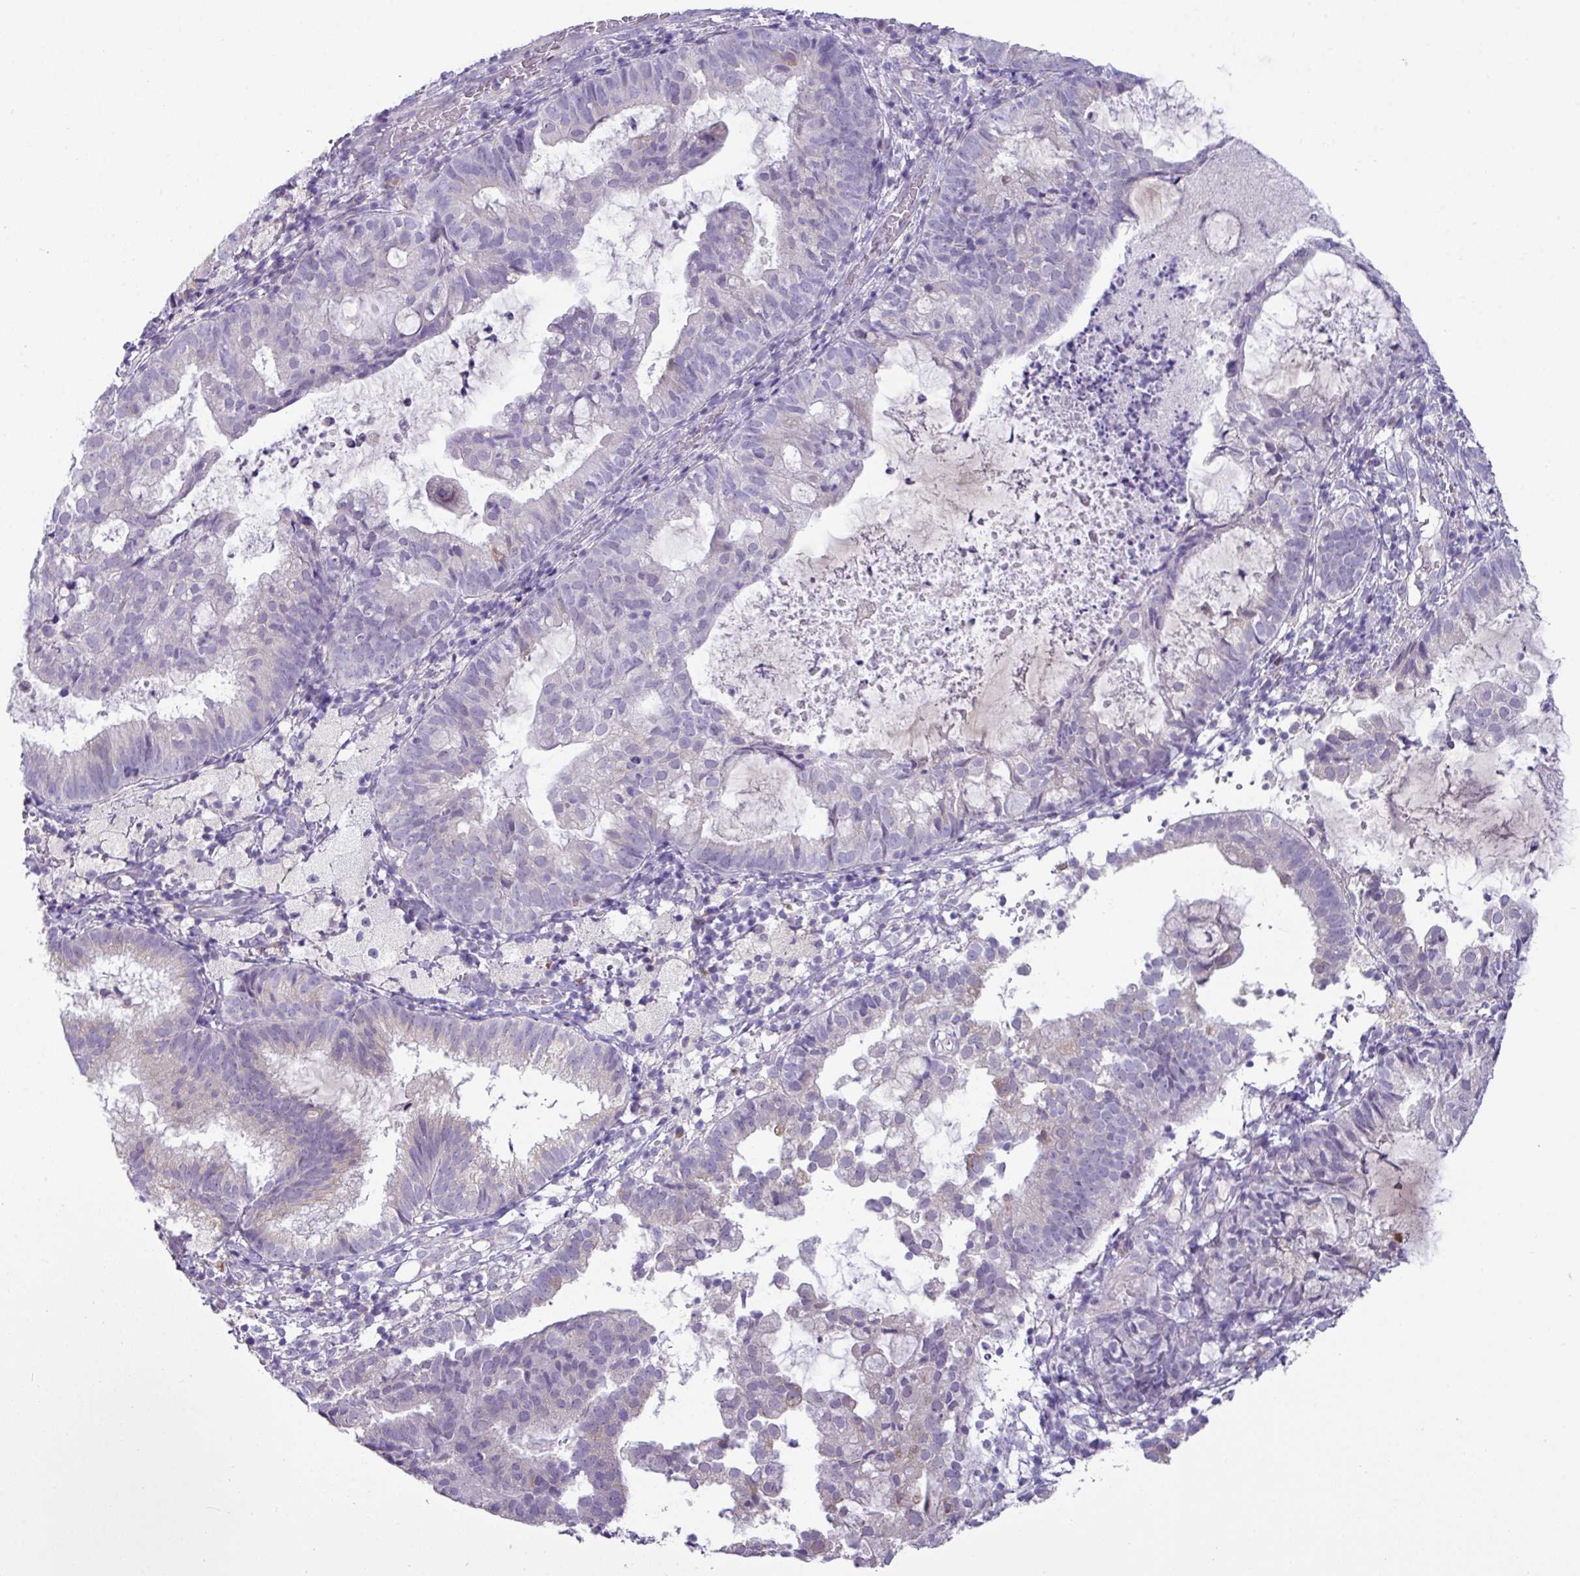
{"staining": {"intensity": "negative", "quantity": "none", "location": "none"}, "tissue": "endometrial cancer", "cell_type": "Tumor cells", "image_type": "cancer", "snomed": [{"axis": "morphology", "description": "Adenocarcinoma, NOS"}, {"axis": "topography", "description": "Endometrium"}], "caption": "This is an immunohistochemistry micrograph of human endometrial cancer (adenocarcinoma). There is no positivity in tumor cells.", "gene": "ZNF524", "patient": {"sex": "female", "age": 80}}